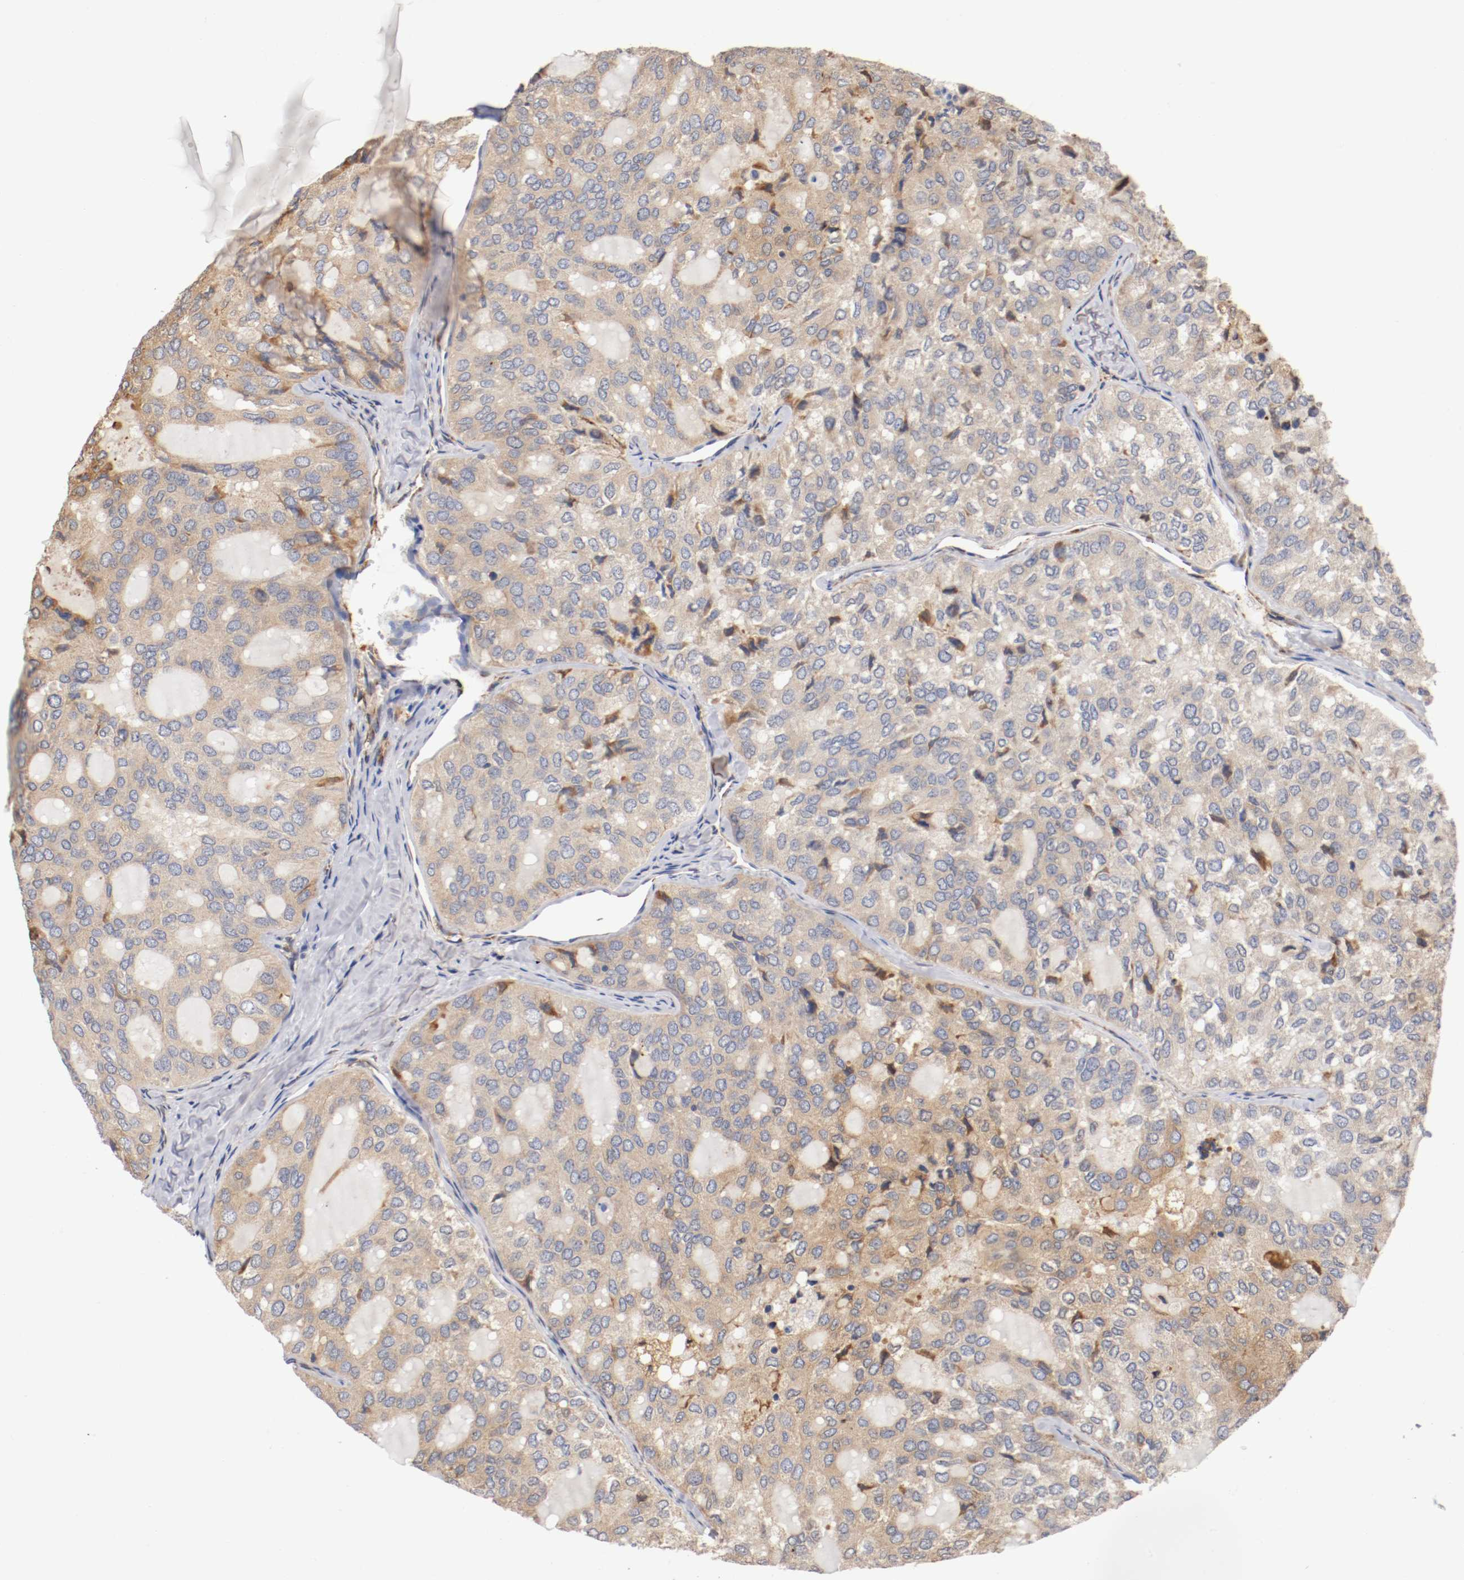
{"staining": {"intensity": "weak", "quantity": ">75%", "location": "cytoplasmic/membranous"}, "tissue": "thyroid cancer", "cell_type": "Tumor cells", "image_type": "cancer", "snomed": [{"axis": "morphology", "description": "Follicular adenoma carcinoma, NOS"}, {"axis": "topography", "description": "Thyroid gland"}], "caption": "Thyroid cancer was stained to show a protein in brown. There is low levels of weak cytoplasmic/membranous staining in about >75% of tumor cells.", "gene": "TNFSF13", "patient": {"sex": "male", "age": 75}}